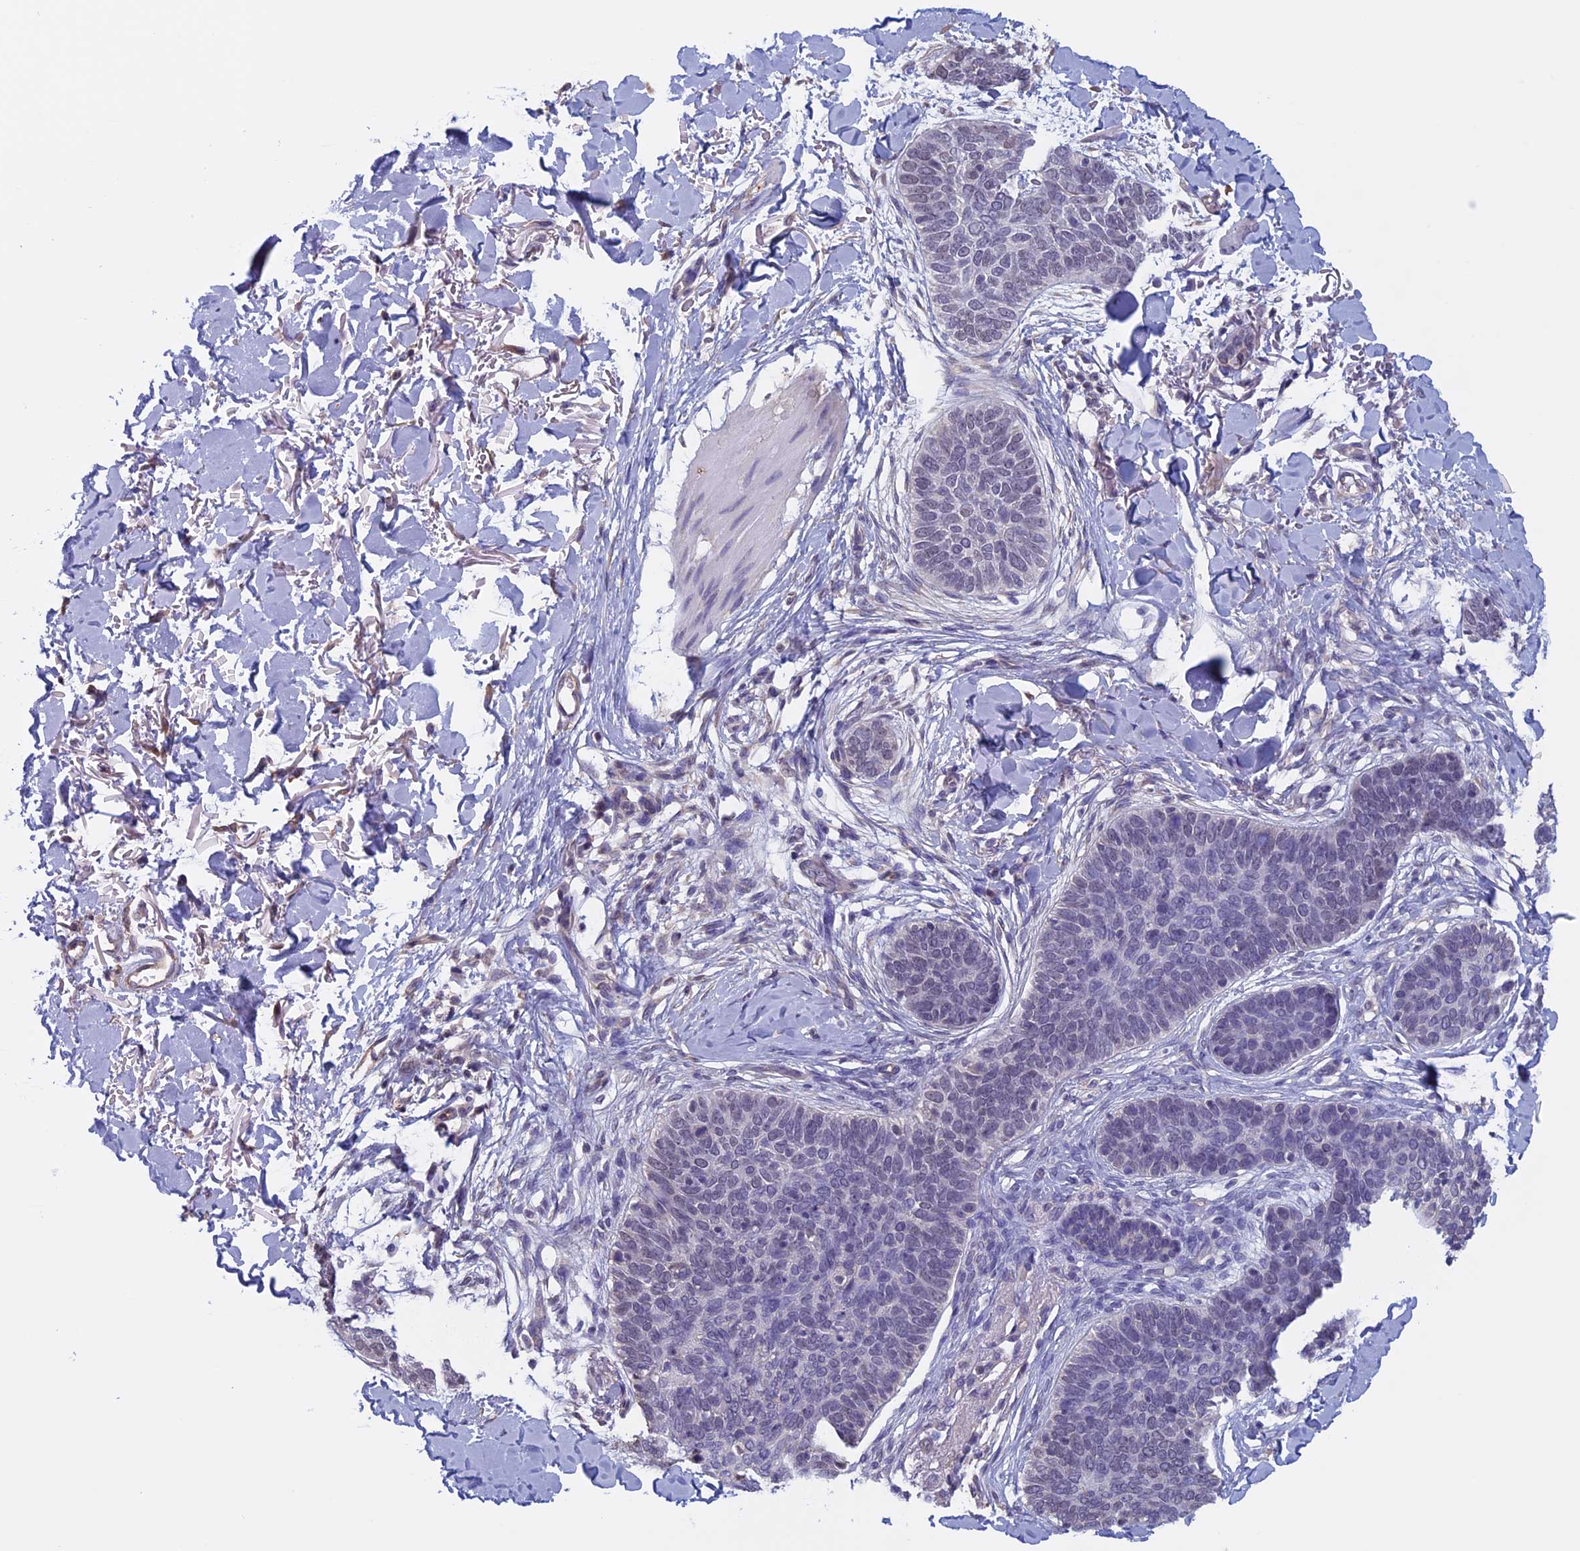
{"staining": {"intensity": "negative", "quantity": "none", "location": "none"}, "tissue": "skin cancer", "cell_type": "Tumor cells", "image_type": "cancer", "snomed": [{"axis": "morphology", "description": "Basal cell carcinoma"}, {"axis": "topography", "description": "Skin"}], "caption": "Immunohistochemistry (IHC) histopathology image of neoplastic tissue: basal cell carcinoma (skin) stained with DAB (3,3'-diaminobenzidine) shows no significant protein expression in tumor cells. Nuclei are stained in blue.", "gene": "SLC1A6", "patient": {"sex": "male", "age": 85}}